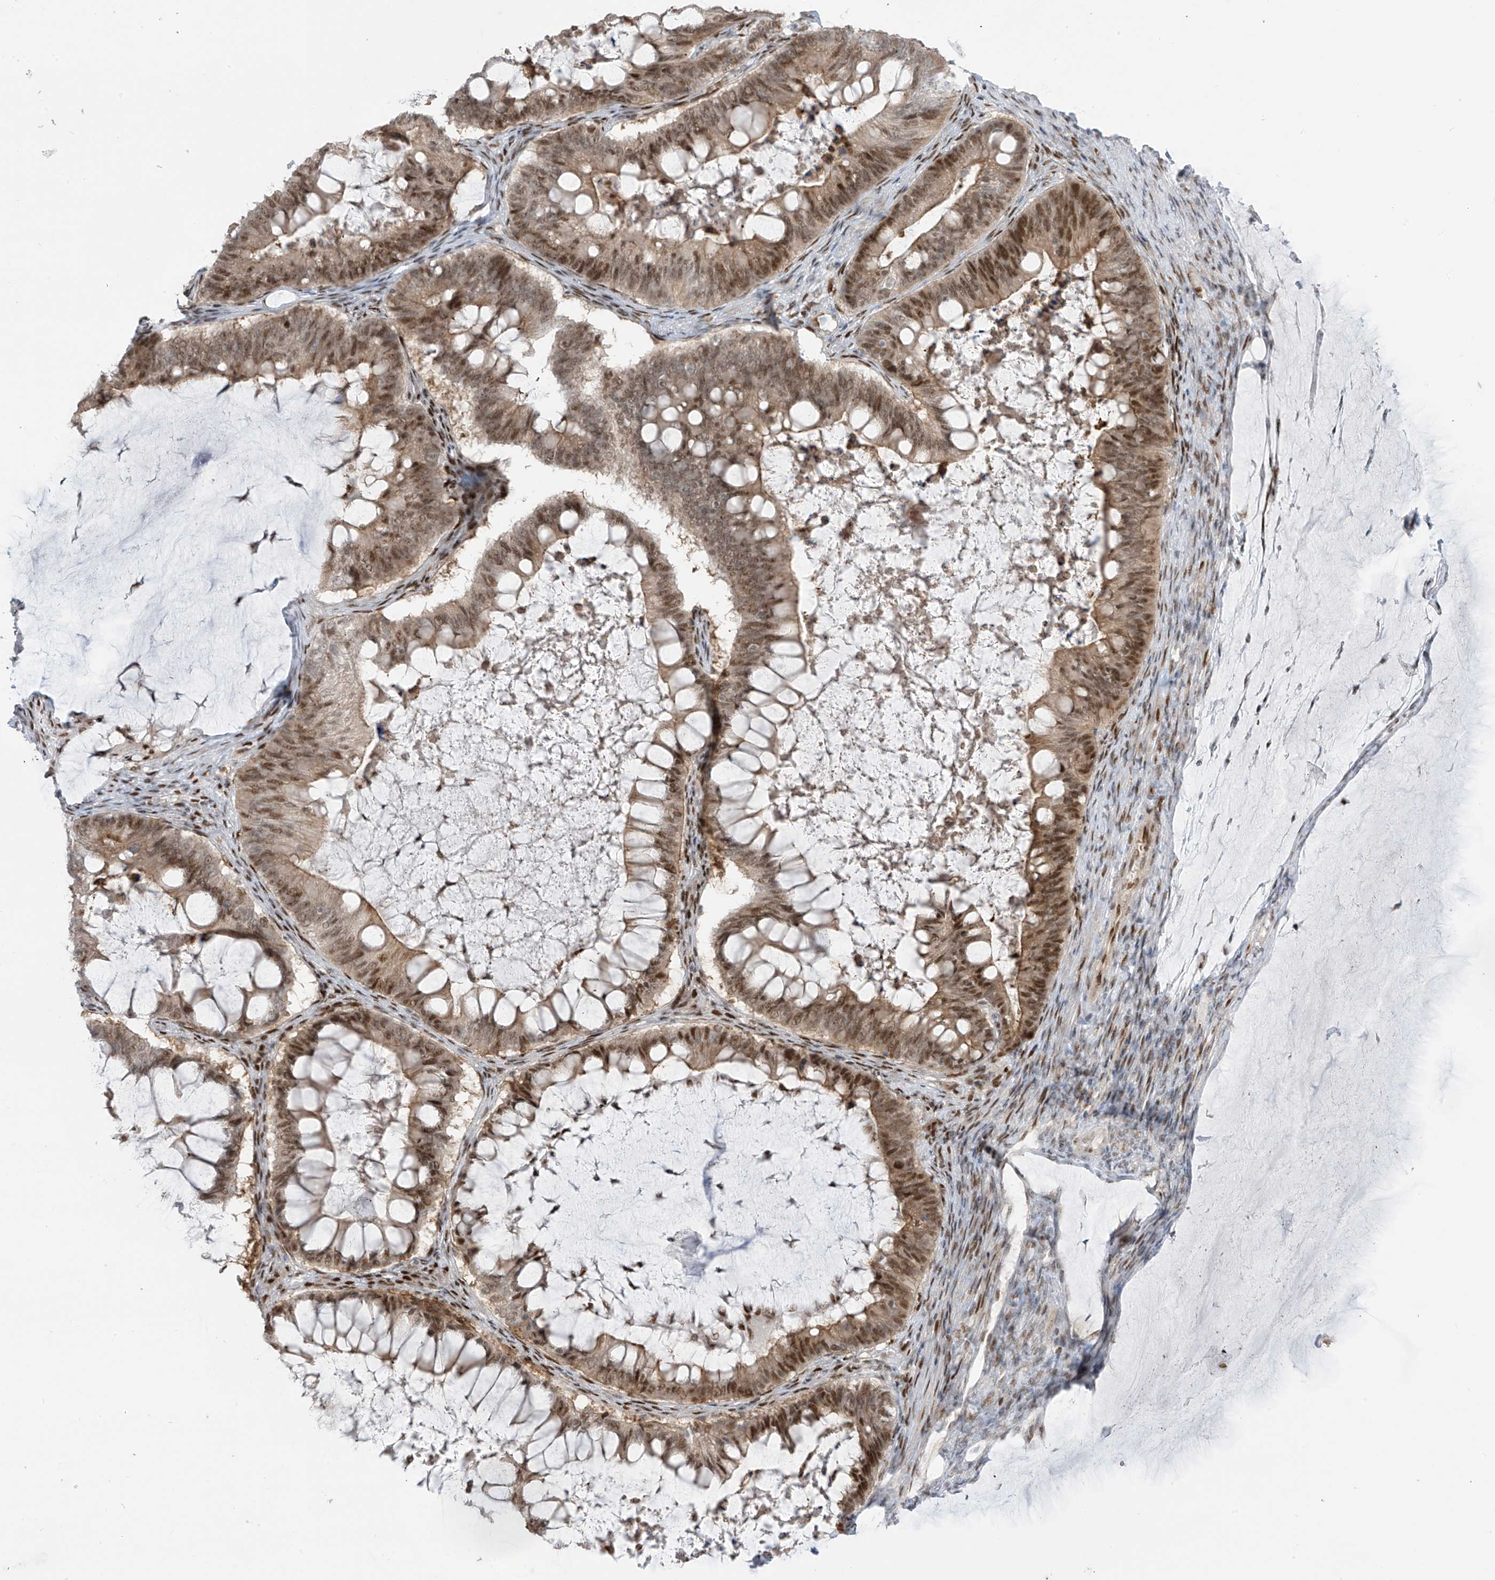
{"staining": {"intensity": "moderate", "quantity": ">75%", "location": "cytoplasmic/membranous,nuclear"}, "tissue": "ovarian cancer", "cell_type": "Tumor cells", "image_type": "cancer", "snomed": [{"axis": "morphology", "description": "Cystadenocarcinoma, mucinous, NOS"}, {"axis": "topography", "description": "Ovary"}], "caption": "This micrograph exhibits immunohistochemistry staining of human ovarian cancer (mucinous cystadenocarcinoma), with medium moderate cytoplasmic/membranous and nuclear positivity in approximately >75% of tumor cells.", "gene": "ZCWPW2", "patient": {"sex": "female", "age": 61}}